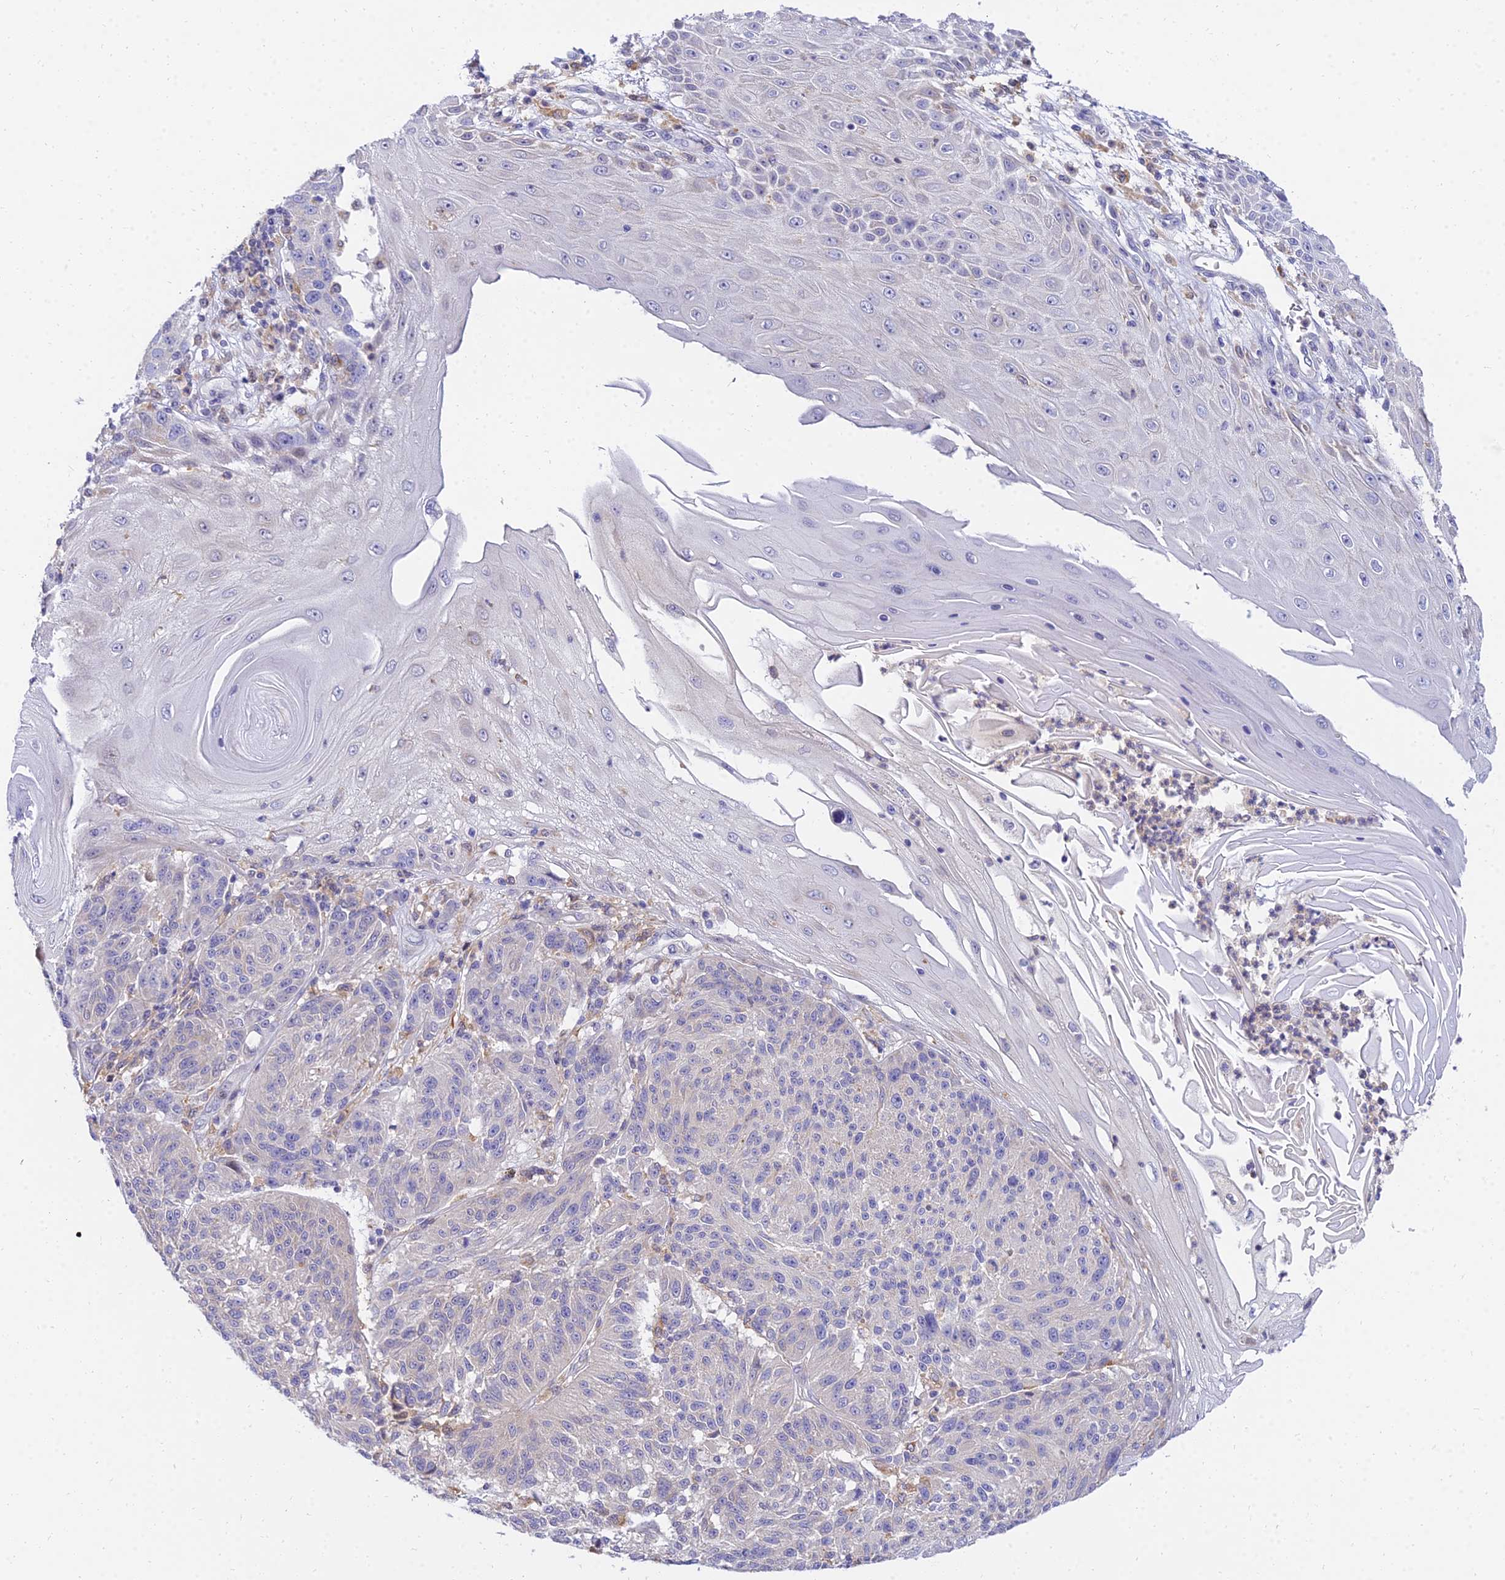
{"staining": {"intensity": "negative", "quantity": "none", "location": "none"}, "tissue": "melanoma", "cell_type": "Tumor cells", "image_type": "cancer", "snomed": [{"axis": "morphology", "description": "Malignant melanoma, NOS"}, {"axis": "topography", "description": "Skin"}], "caption": "IHC micrograph of neoplastic tissue: human malignant melanoma stained with DAB exhibits no significant protein positivity in tumor cells.", "gene": "ARL8B", "patient": {"sex": "male", "age": 53}}